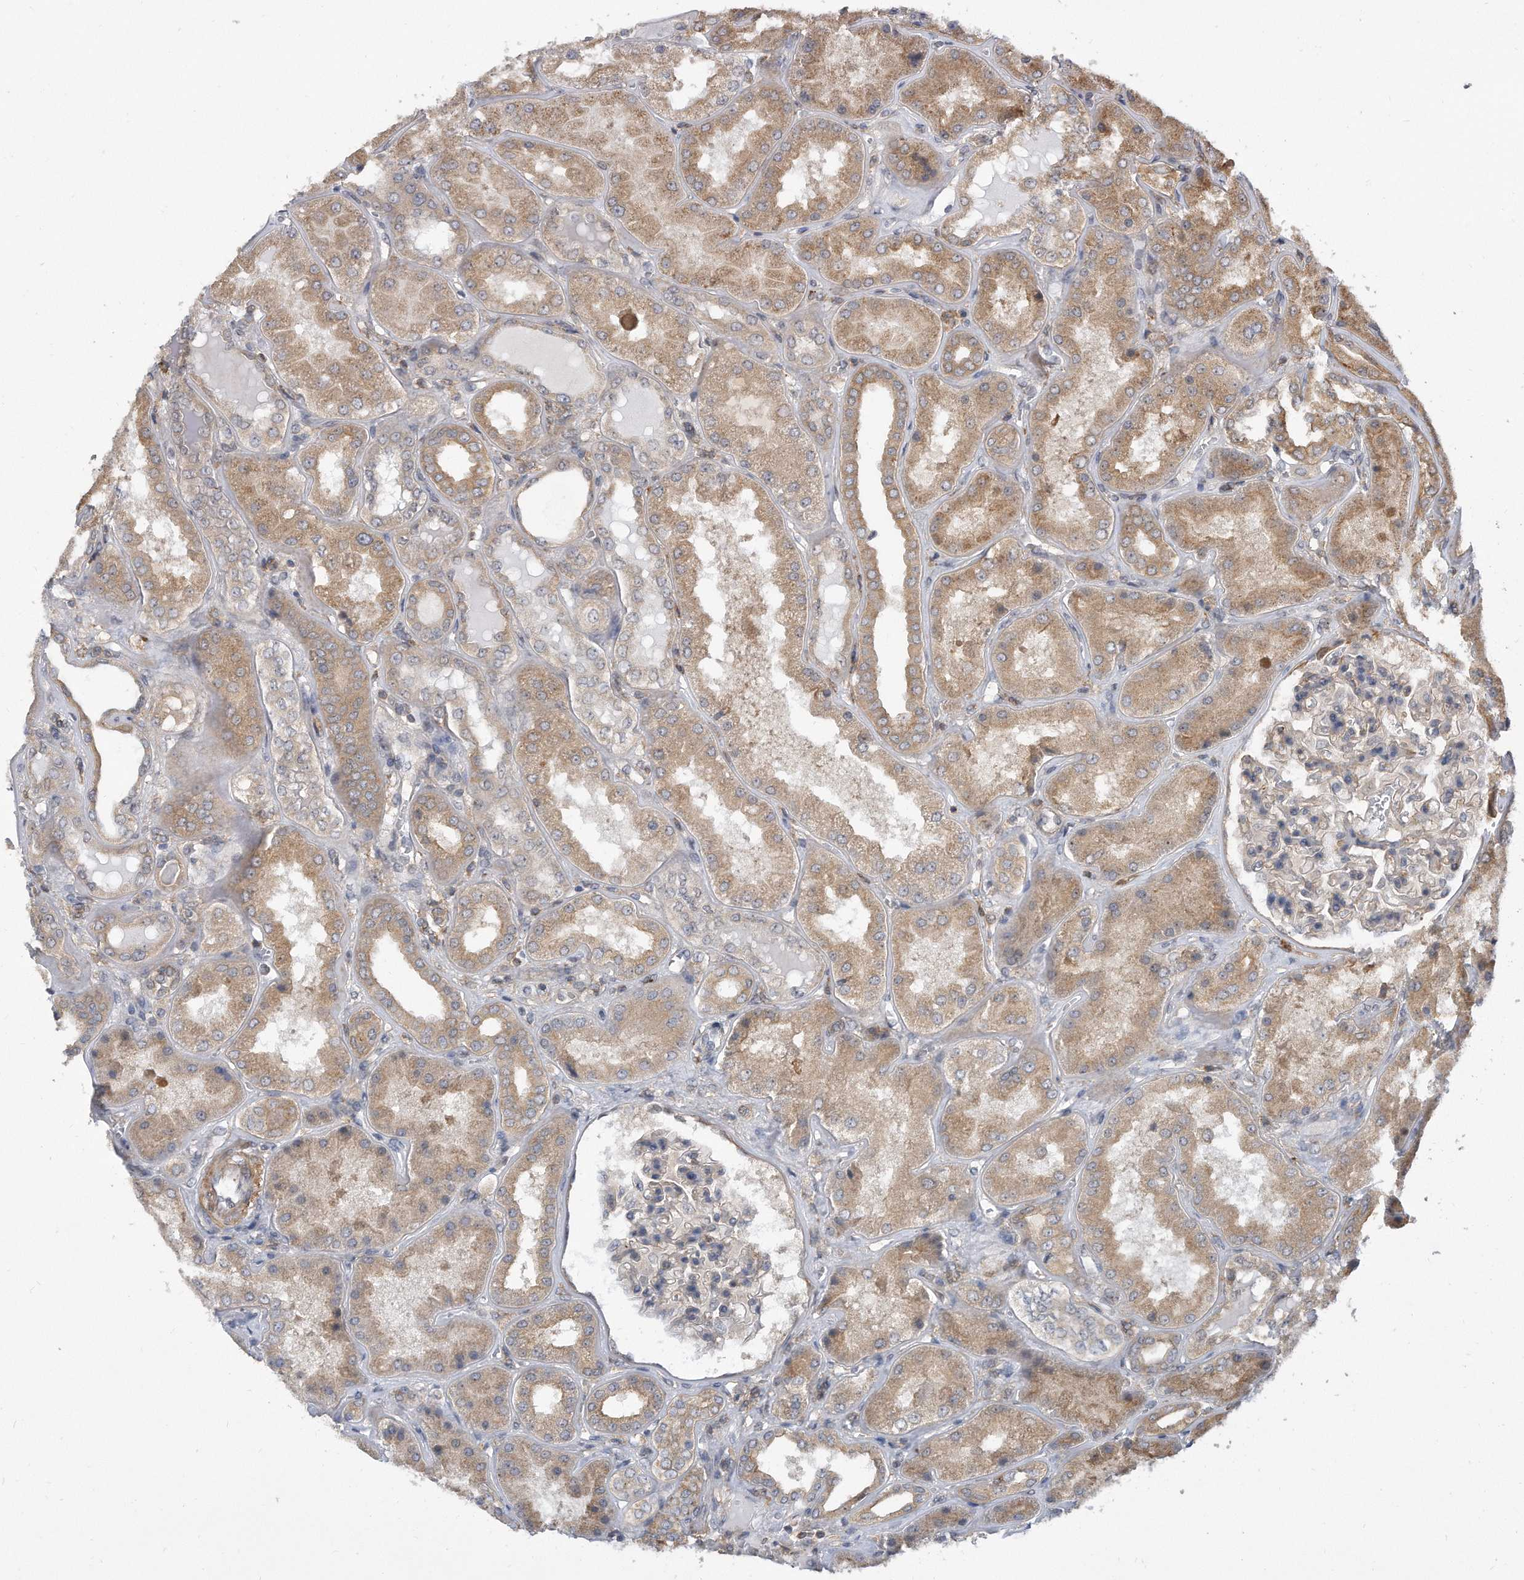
{"staining": {"intensity": "weak", "quantity": "<25%", "location": "cytoplasmic/membranous"}, "tissue": "kidney", "cell_type": "Cells in glomeruli", "image_type": "normal", "snomed": [{"axis": "morphology", "description": "Normal tissue, NOS"}, {"axis": "topography", "description": "Kidney"}], "caption": "A high-resolution histopathology image shows IHC staining of benign kidney, which exhibits no significant positivity in cells in glomeruli.", "gene": "TCP1", "patient": {"sex": "female", "age": 56}}